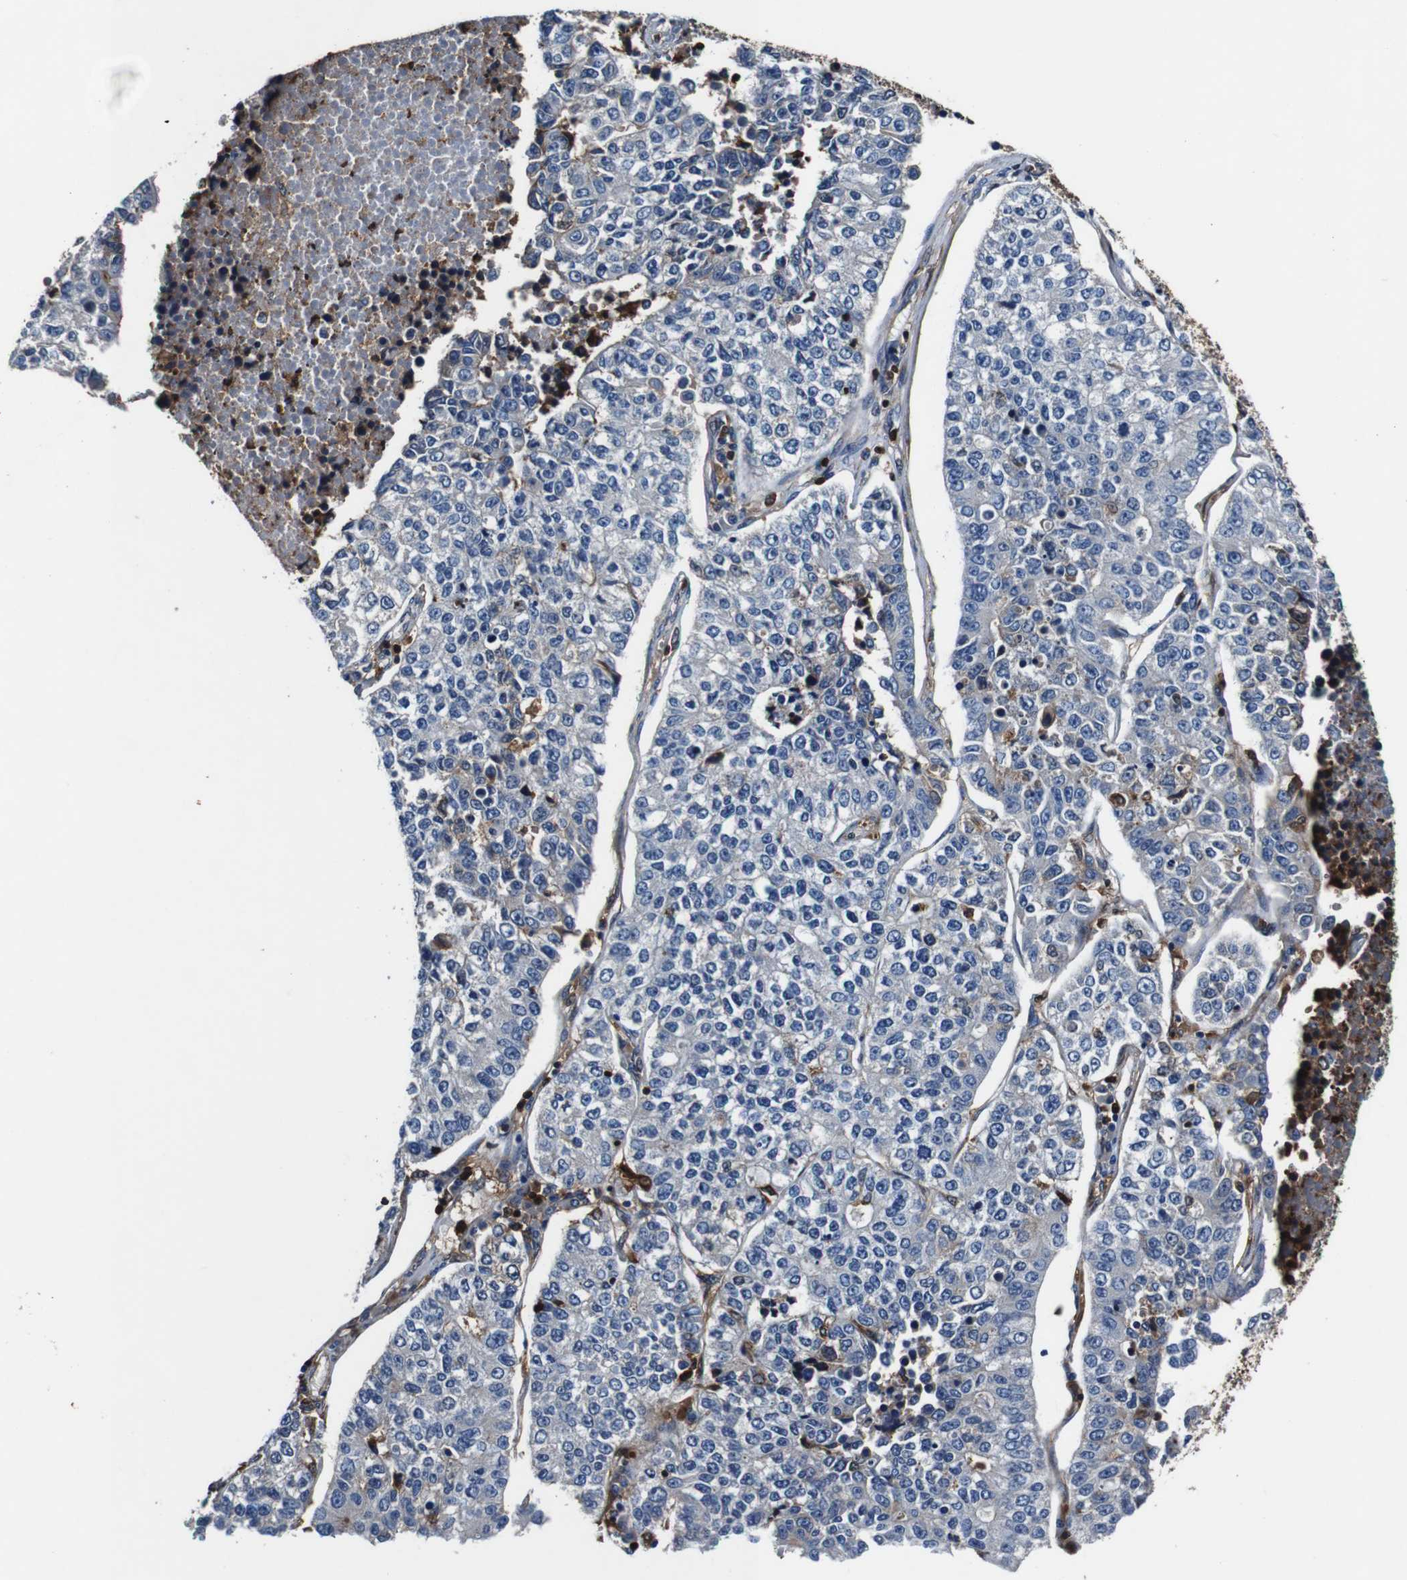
{"staining": {"intensity": "negative", "quantity": "none", "location": "none"}, "tissue": "lung cancer", "cell_type": "Tumor cells", "image_type": "cancer", "snomed": [{"axis": "morphology", "description": "Adenocarcinoma, NOS"}, {"axis": "topography", "description": "Lung"}], "caption": "An IHC photomicrograph of lung cancer (adenocarcinoma) is shown. There is no staining in tumor cells of lung cancer (adenocarcinoma).", "gene": "ANXA1", "patient": {"sex": "male", "age": 49}}